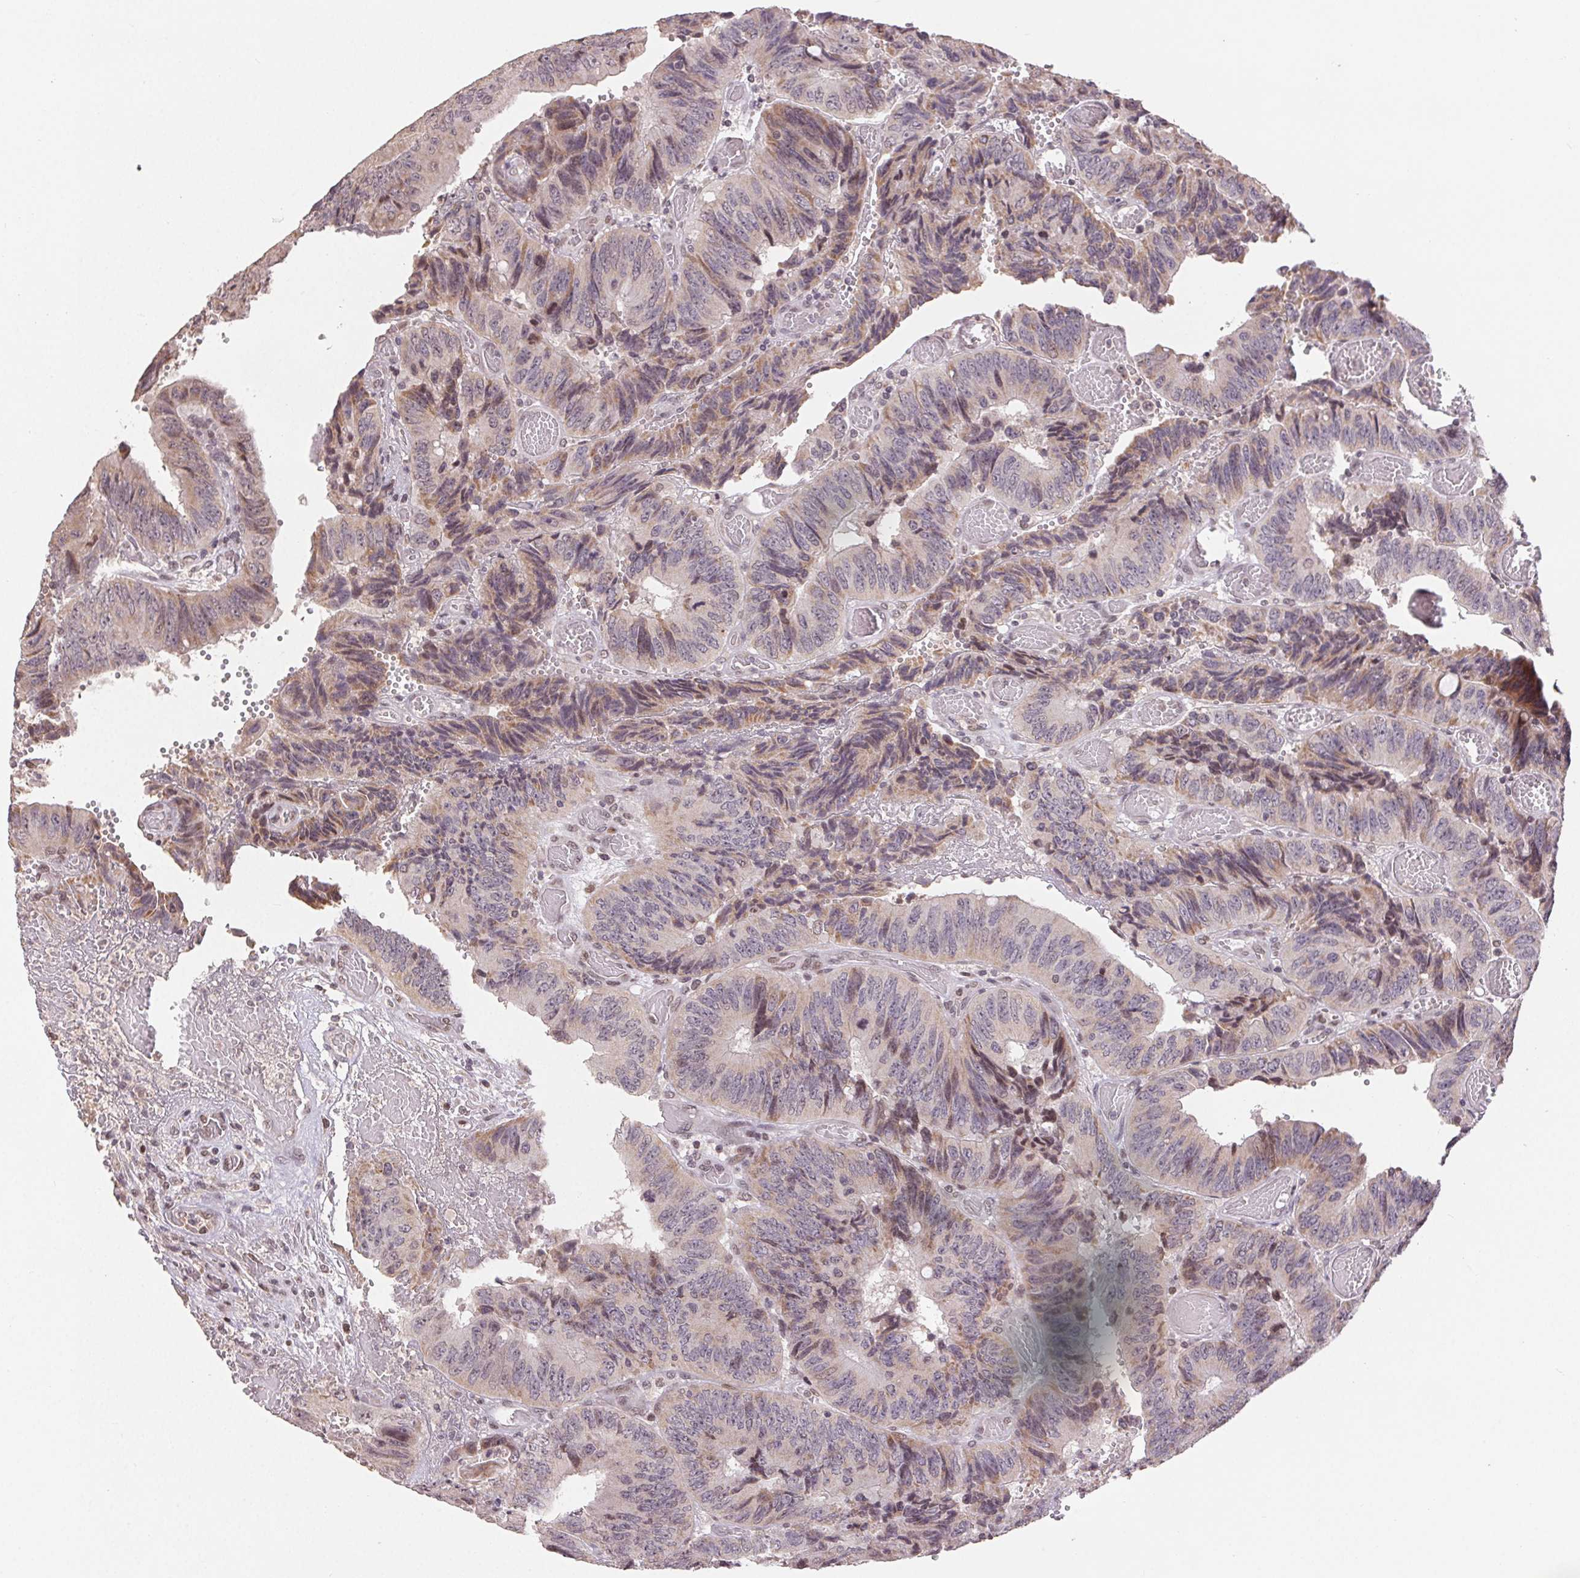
{"staining": {"intensity": "weak", "quantity": ">75%", "location": "cytoplasmic/membranous"}, "tissue": "colorectal cancer", "cell_type": "Tumor cells", "image_type": "cancer", "snomed": [{"axis": "morphology", "description": "Adenocarcinoma, NOS"}, {"axis": "topography", "description": "Colon"}], "caption": "Tumor cells display low levels of weak cytoplasmic/membranous positivity in approximately >75% of cells in colorectal adenocarcinoma. The protein of interest is stained brown, and the nuclei are stained in blue (DAB (3,3'-diaminobenzidine) IHC with brightfield microscopy, high magnification).", "gene": "MAPKAPK2", "patient": {"sex": "female", "age": 84}}